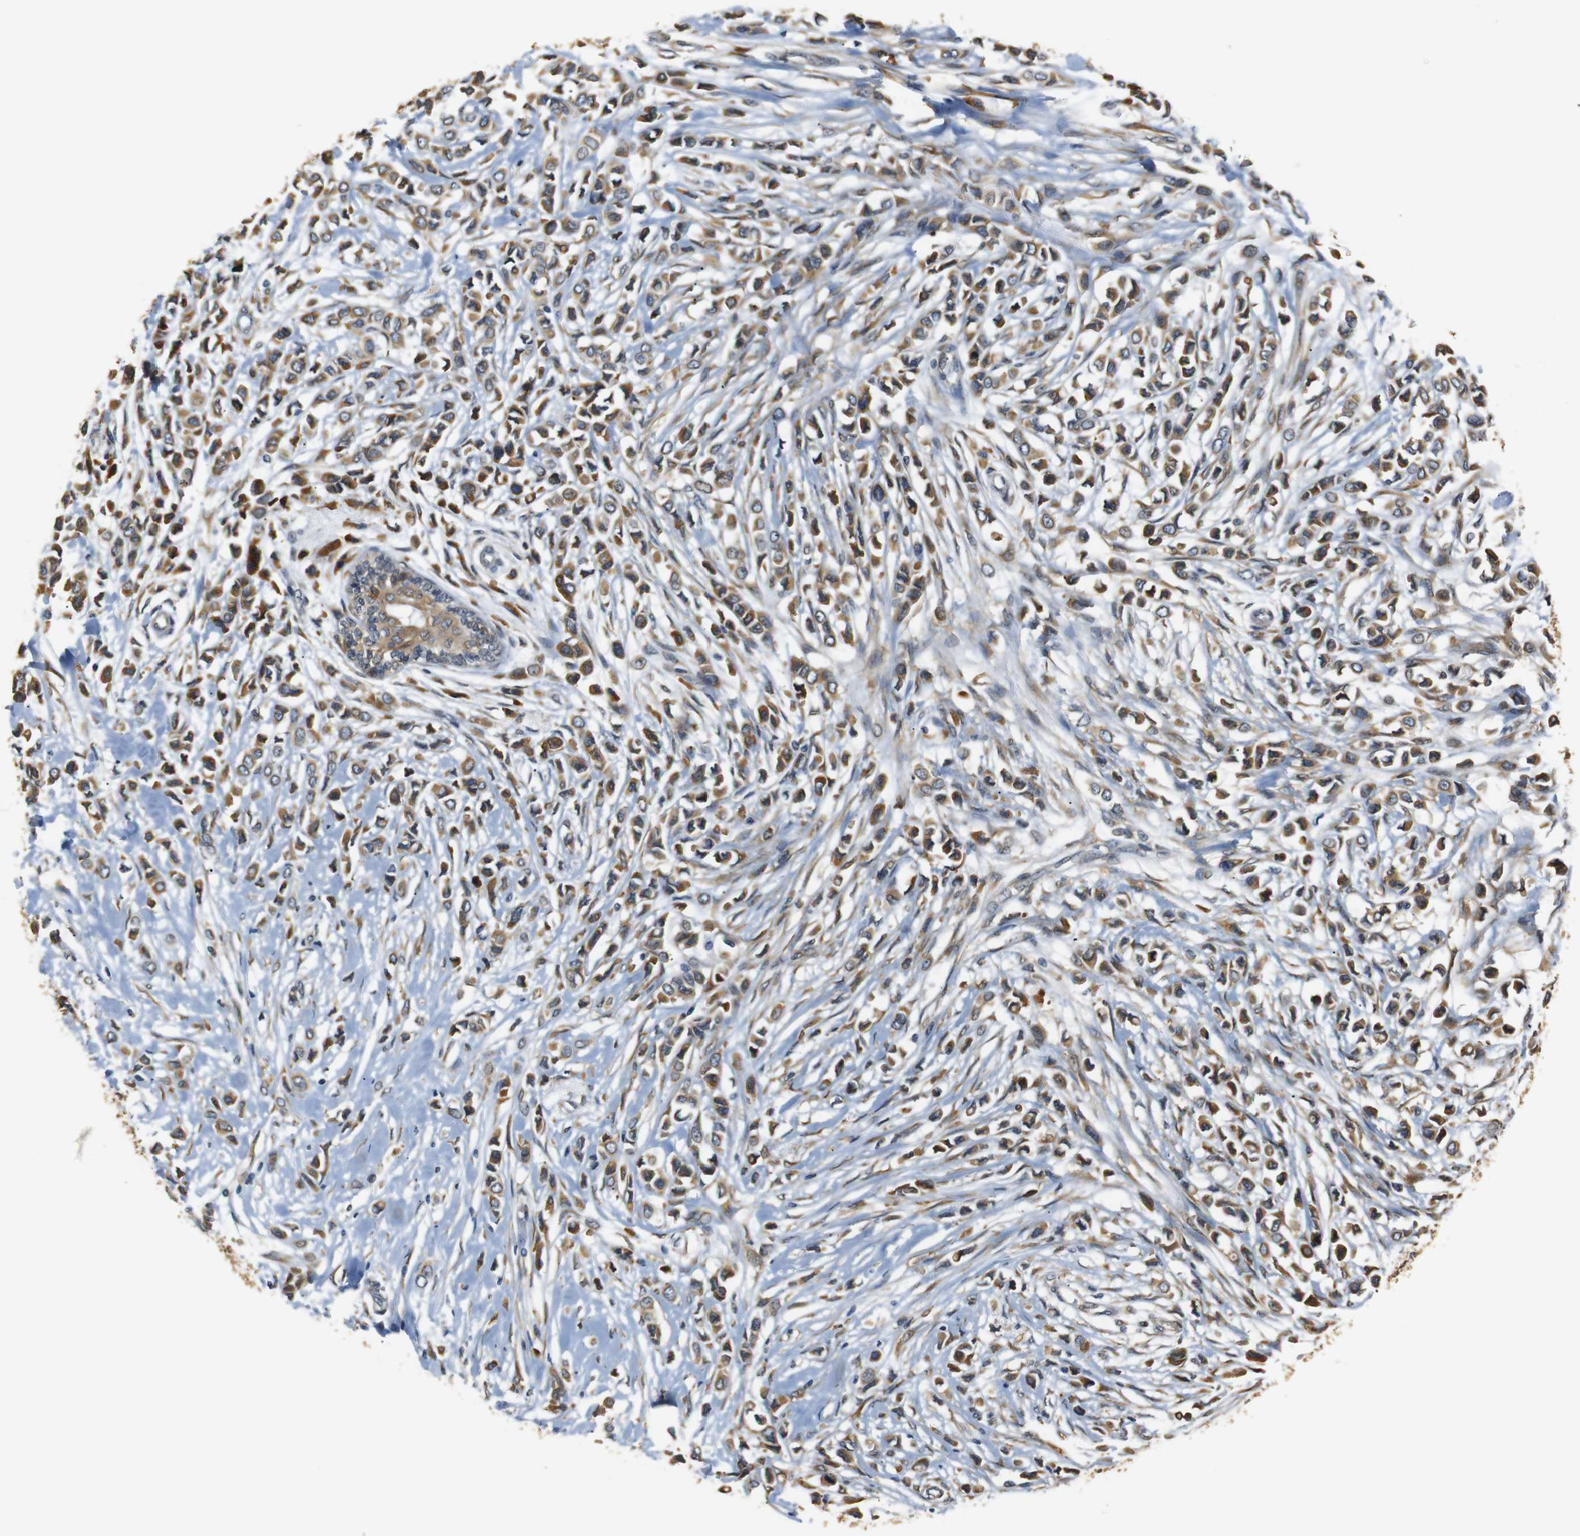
{"staining": {"intensity": "moderate", "quantity": ">75%", "location": "cytoplasmic/membranous"}, "tissue": "breast cancer", "cell_type": "Tumor cells", "image_type": "cancer", "snomed": [{"axis": "morphology", "description": "Lobular carcinoma"}, {"axis": "topography", "description": "Breast"}], "caption": "High-power microscopy captured an immunohistochemistry histopathology image of lobular carcinoma (breast), revealing moderate cytoplasmic/membranous positivity in approximately >75% of tumor cells.", "gene": "TMED2", "patient": {"sex": "female", "age": 51}}